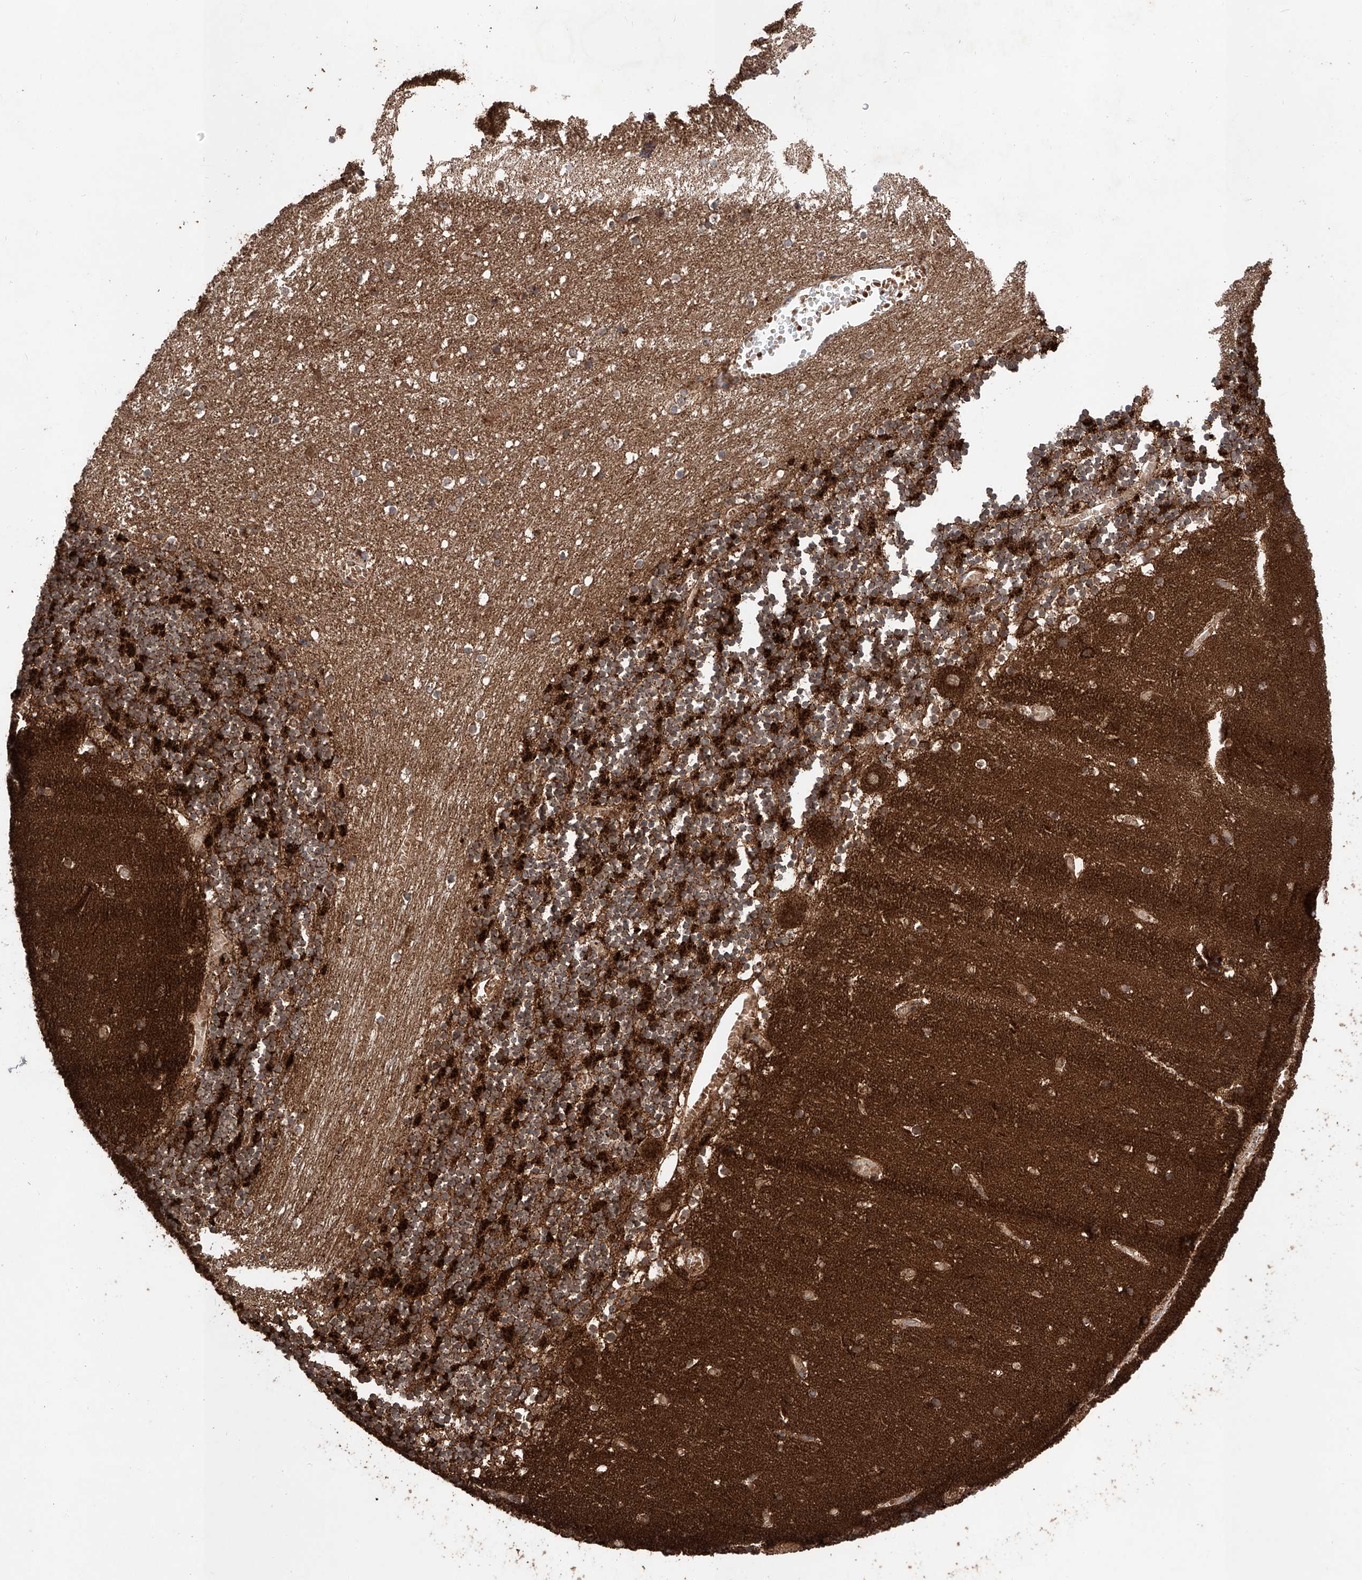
{"staining": {"intensity": "strong", "quantity": "25%-75%", "location": "cytoplasmic/membranous"}, "tissue": "cerebellum", "cell_type": "Cells in granular layer", "image_type": "normal", "snomed": [{"axis": "morphology", "description": "Normal tissue, NOS"}, {"axis": "topography", "description": "Cerebellum"}], "caption": "Protein expression analysis of benign cerebellum reveals strong cytoplasmic/membranous expression in about 25%-75% of cells in granular layer.", "gene": "PISD", "patient": {"sex": "female", "age": 28}}